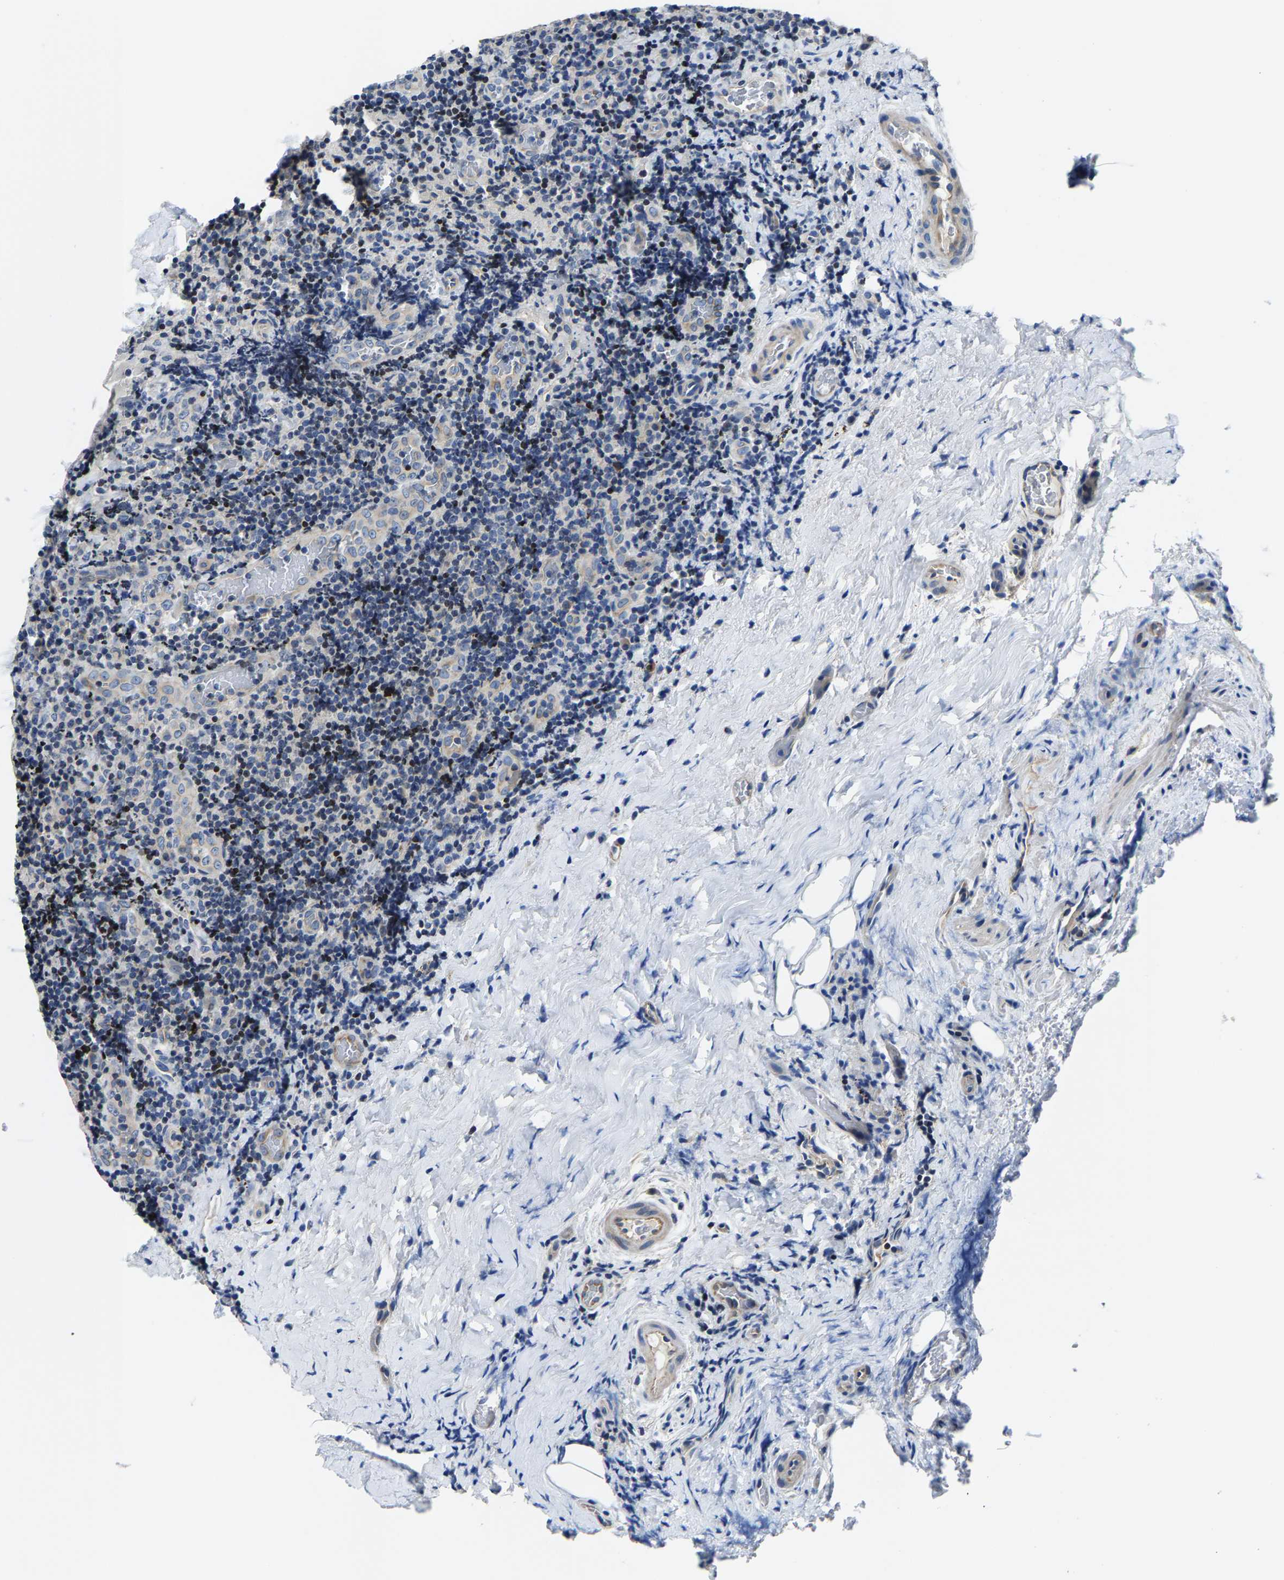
{"staining": {"intensity": "moderate", "quantity": "<25%", "location": "nuclear"}, "tissue": "lymphoma", "cell_type": "Tumor cells", "image_type": "cancer", "snomed": [{"axis": "morphology", "description": "Malignant lymphoma, non-Hodgkin's type, High grade"}, {"axis": "topography", "description": "Tonsil"}], "caption": "High-power microscopy captured an immunohistochemistry image of lymphoma, revealing moderate nuclear positivity in approximately <25% of tumor cells. The protein is stained brown, and the nuclei are stained in blue (DAB (3,3'-diaminobenzidine) IHC with brightfield microscopy, high magnification).", "gene": "AGBL3", "patient": {"sex": "female", "age": 36}}